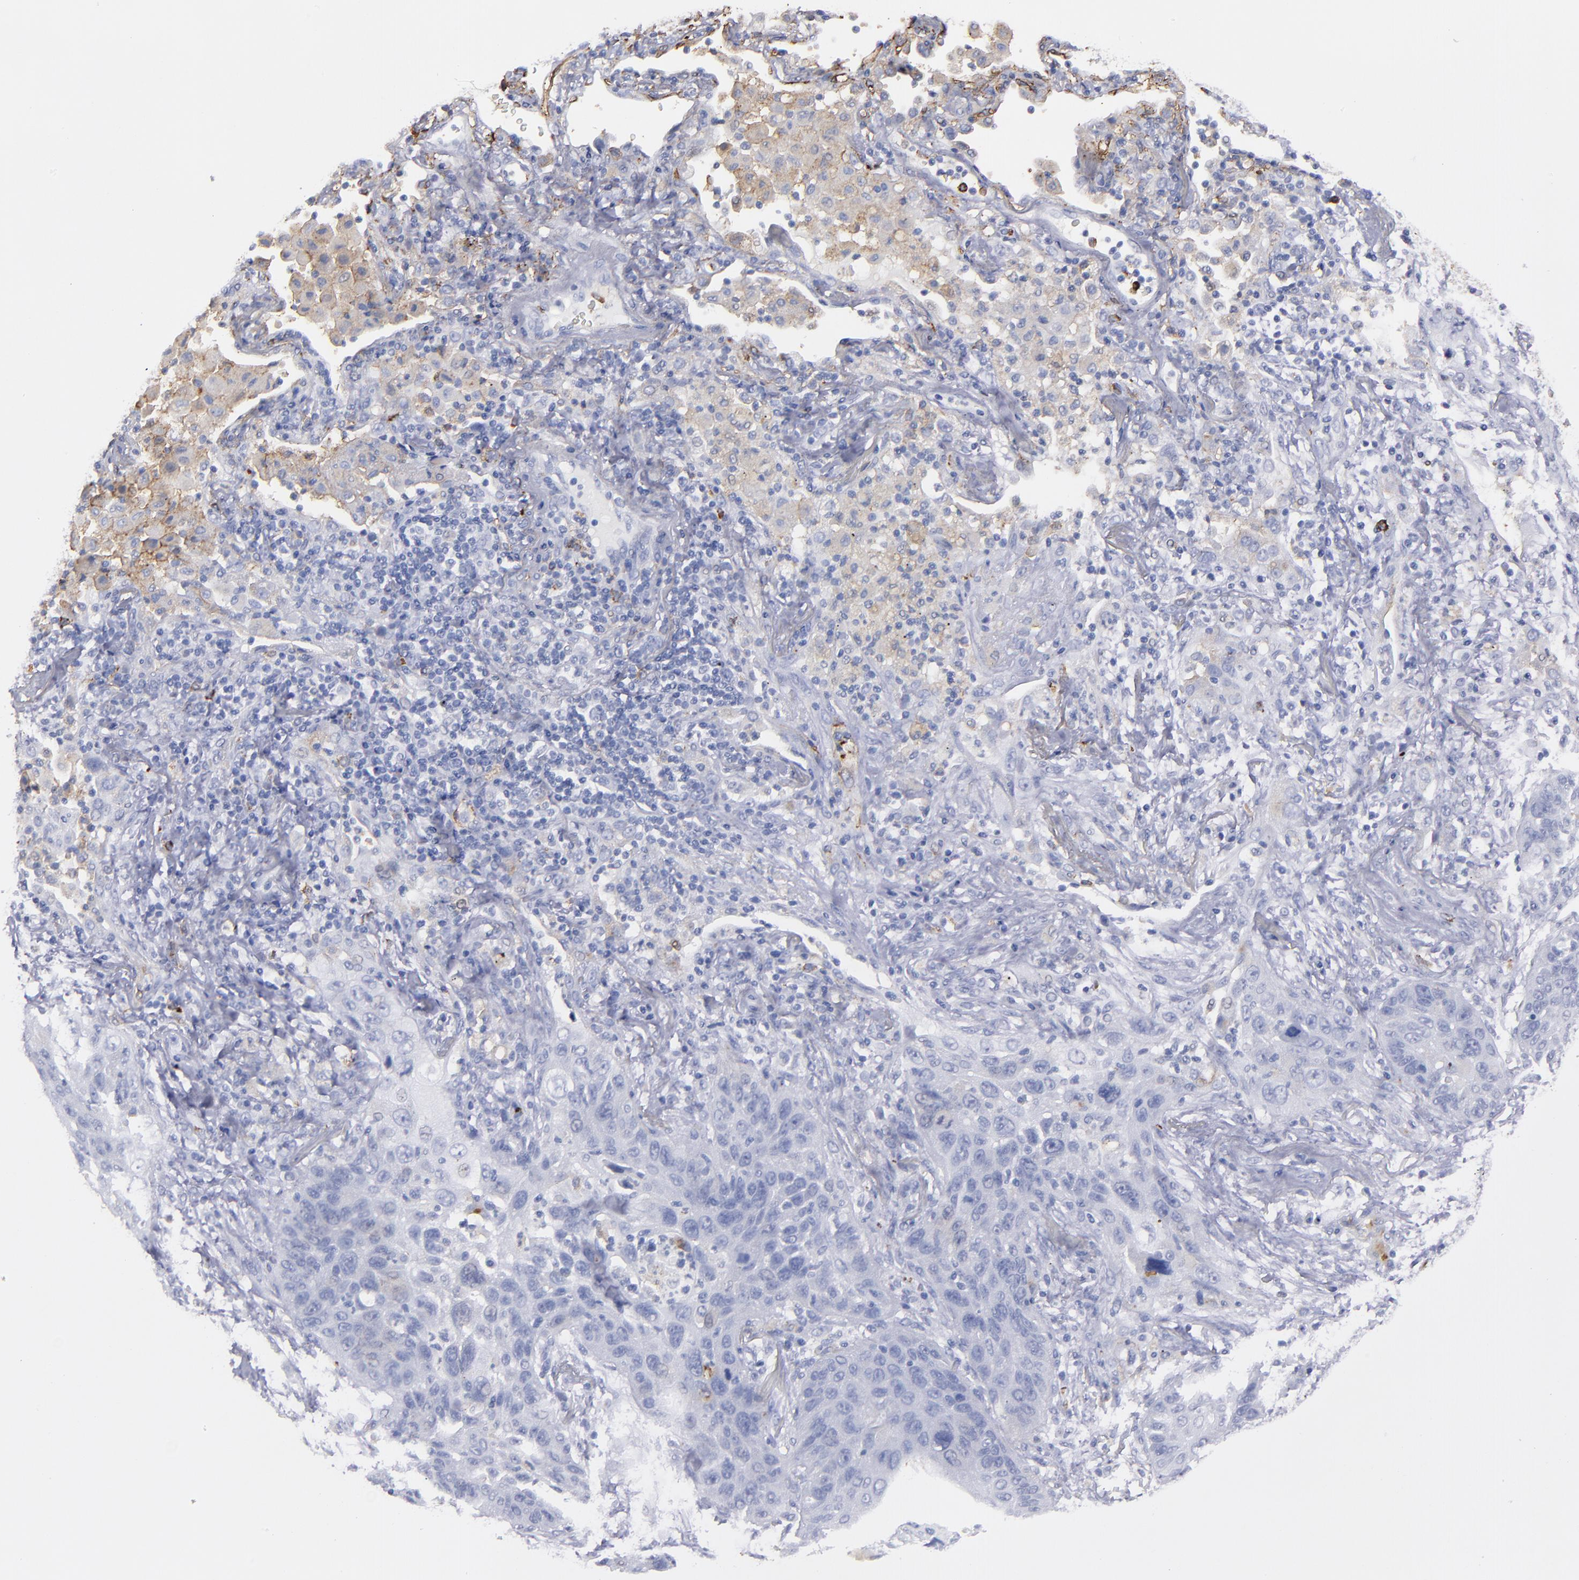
{"staining": {"intensity": "negative", "quantity": "none", "location": "none"}, "tissue": "lung cancer", "cell_type": "Tumor cells", "image_type": "cancer", "snomed": [{"axis": "morphology", "description": "Squamous cell carcinoma, NOS"}, {"axis": "topography", "description": "Lung"}], "caption": "This is an immunohistochemistry (IHC) image of squamous cell carcinoma (lung). There is no staining in tumor cells.", "gene": "CD36", "patient": {"sex": "female", "age": 67}}